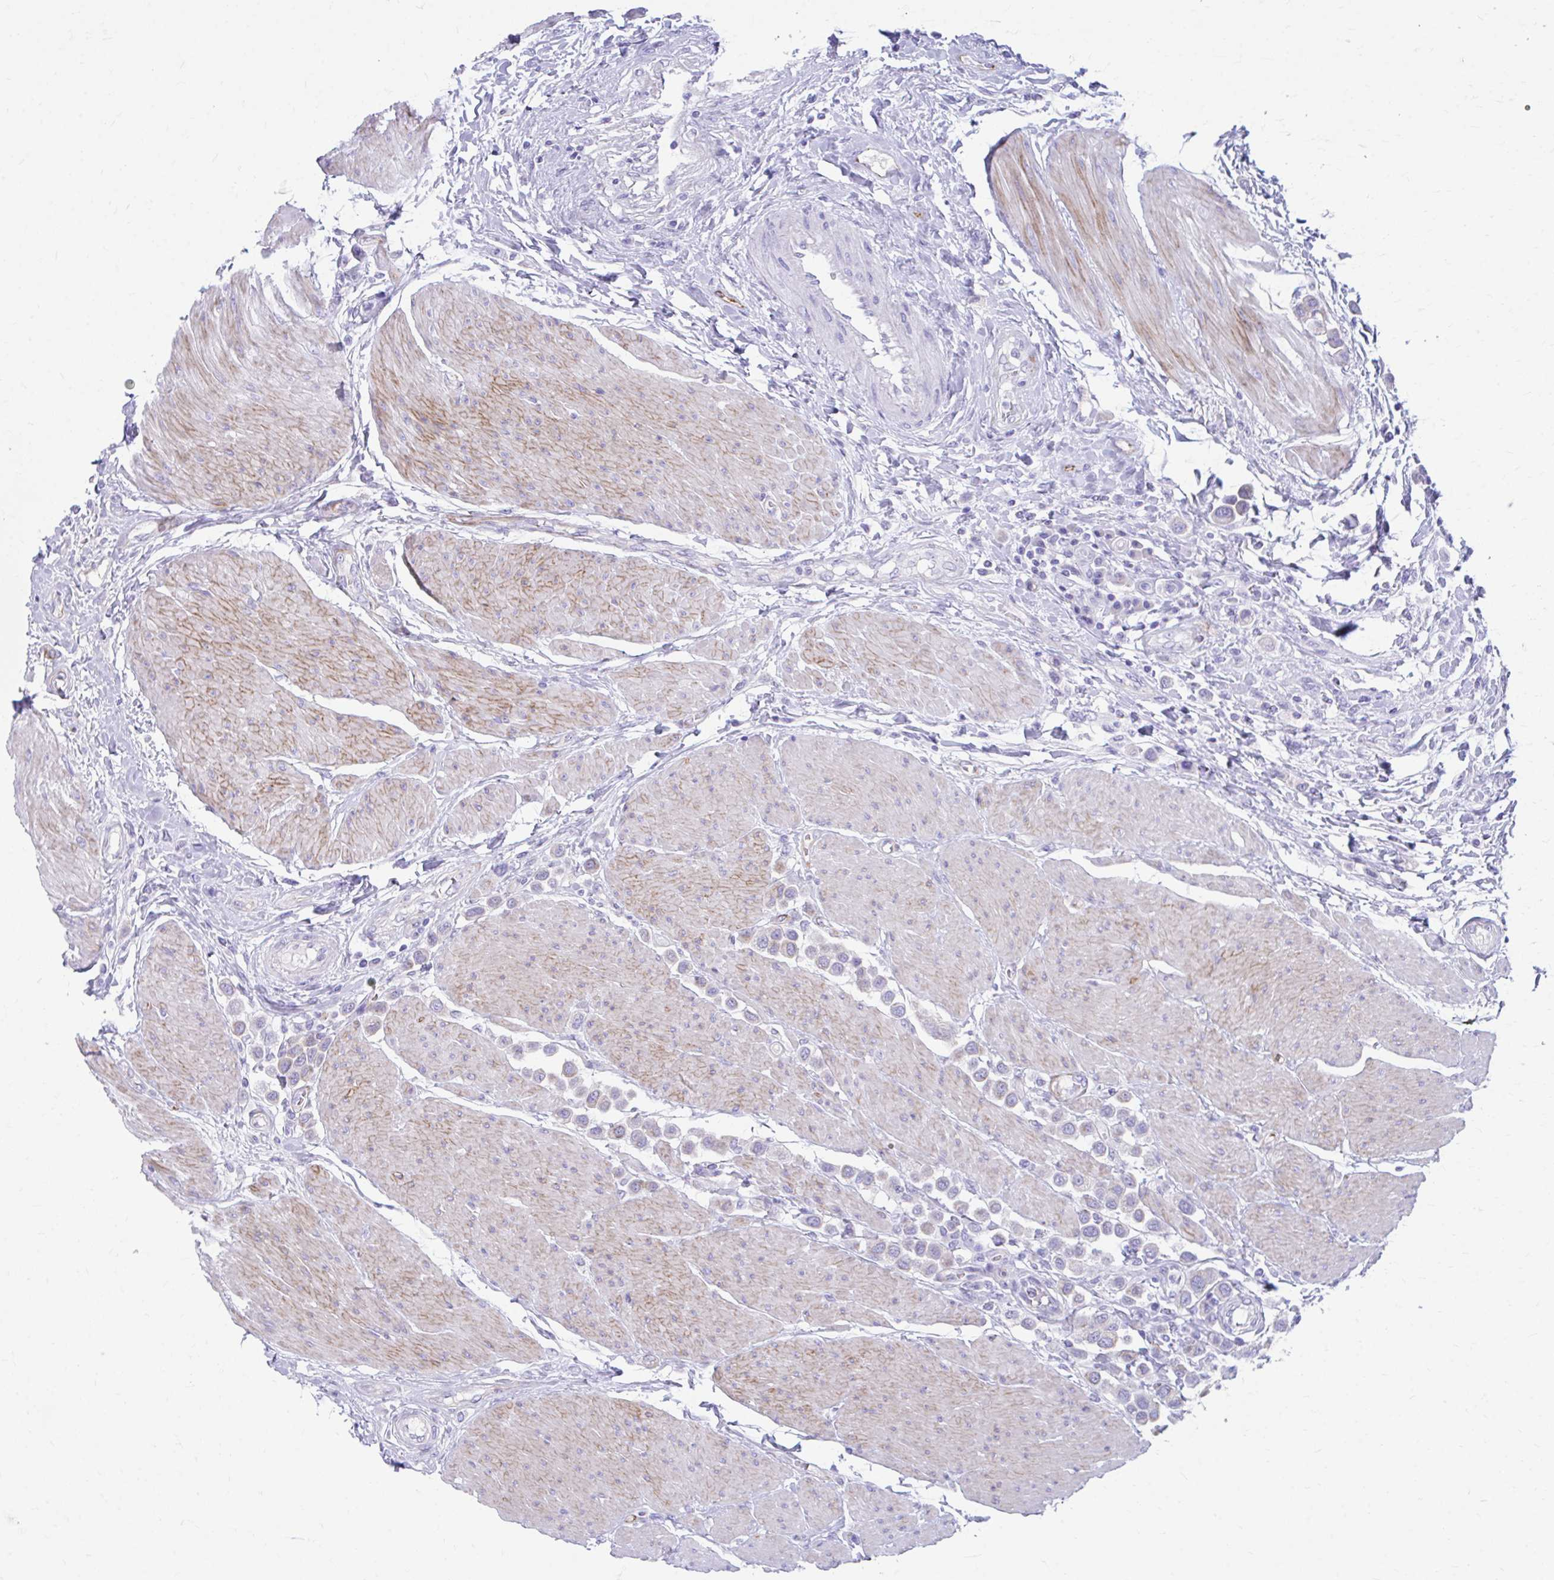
{"staining": {"intensity": "weak", "quantity": "<25%", "location": "cytoplasmic/membranous"}, "tissue": "urothelial cancer", "cell_type": "Tumor cells", "image_type": "cancer", "snomed": [{"axis": "morphology", "description": "Urothelial carcinoma, High grade"}, {"axis": "topography", "description": "Urinary bladder"}], "caption": "Tumor cells are negative for brown protein staining in urothelial carcinoma (high-grade).", "gene": "KRIT1", "patient": {"sex": "male", "age": 50}}